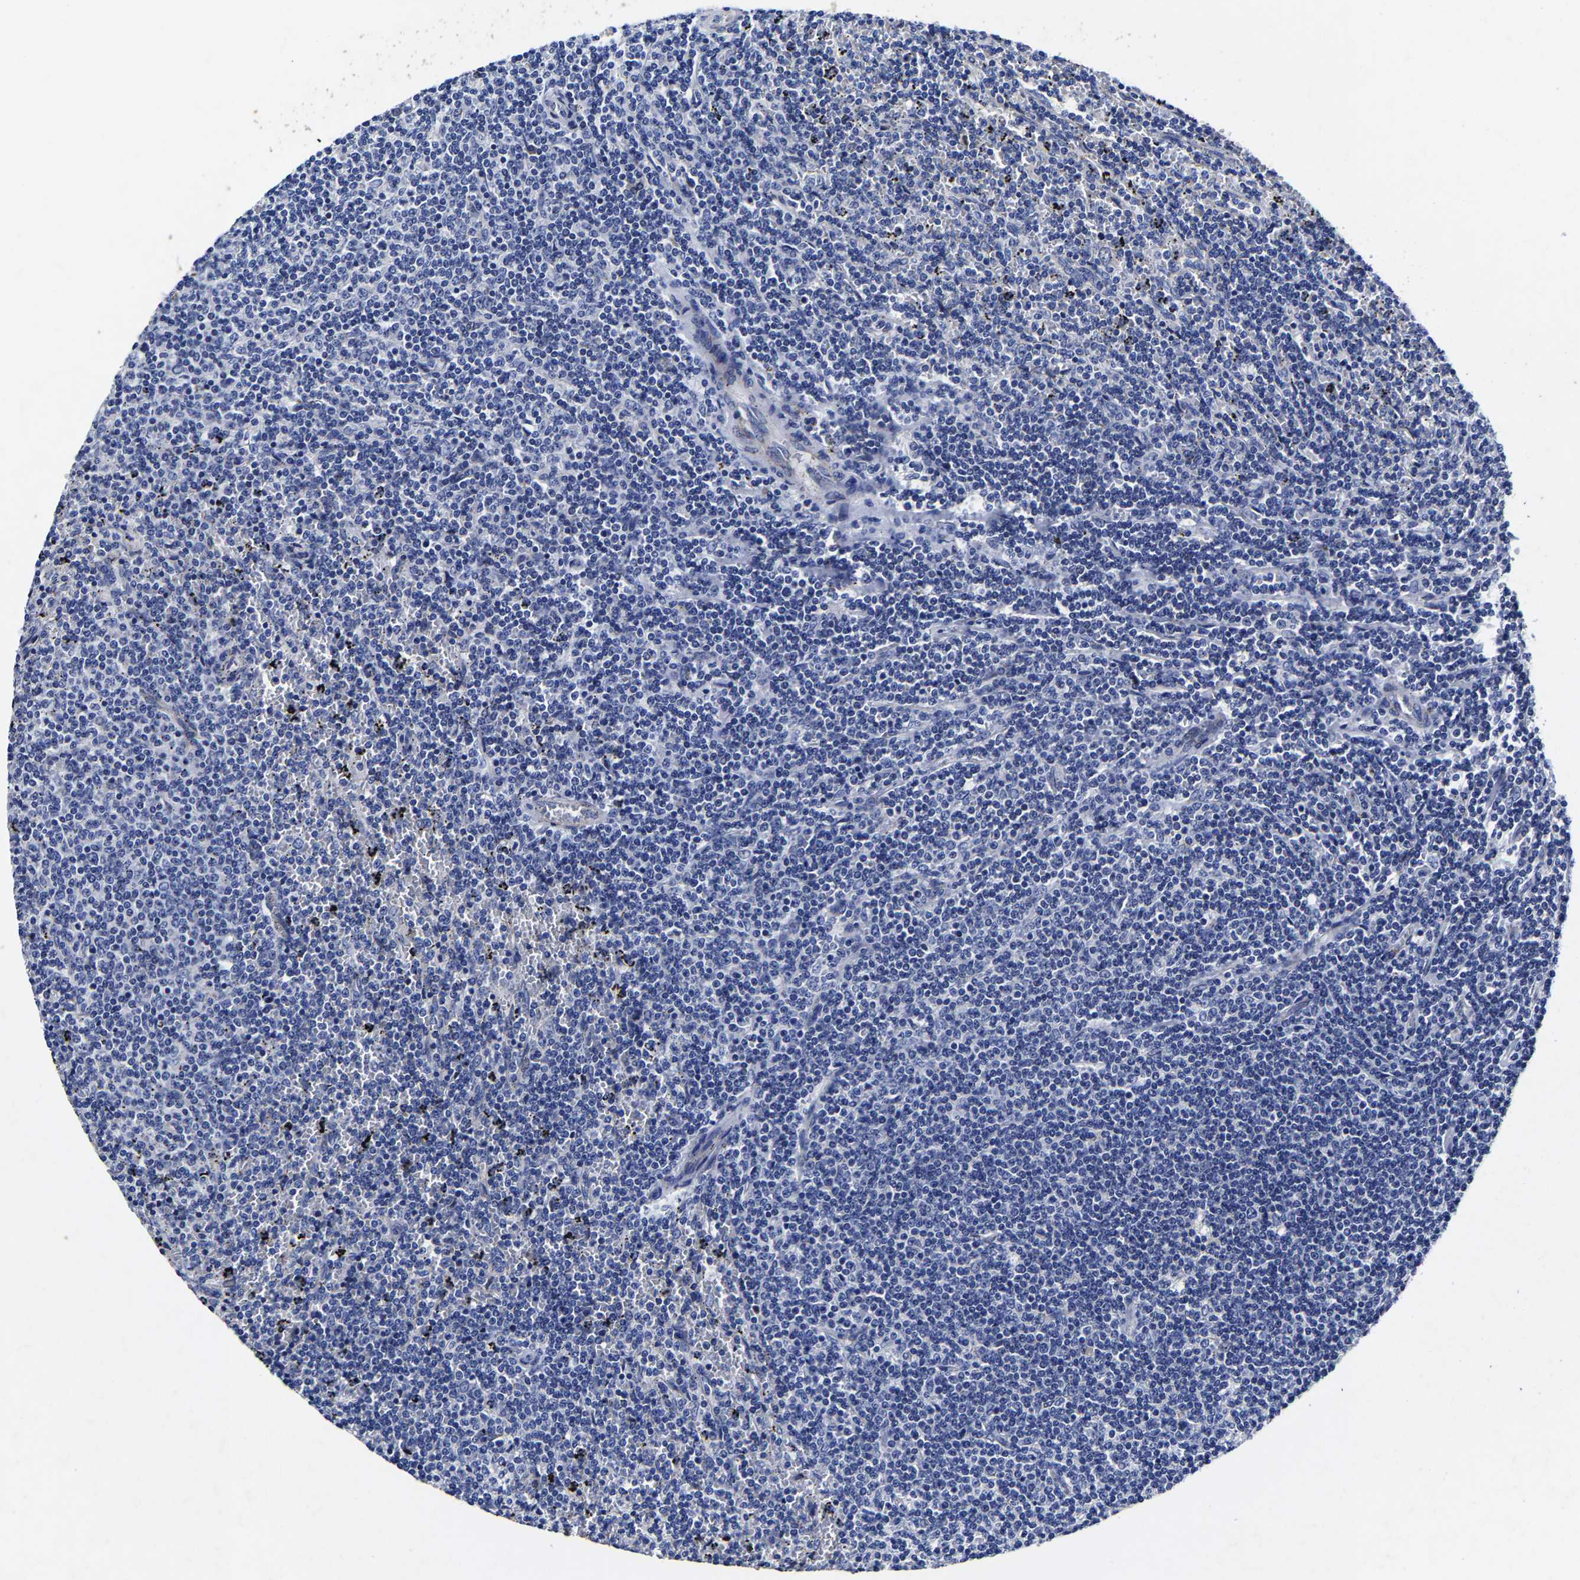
{"staining": {"intensity": "negative", "quantity": "none", "location": "none"}, "tissue": "lymphoma", "cell_type": "Tumor cells", "image_type": "cancer", "snomed": [{"axis": "morphology", "description": "Malignant lymphoma, non-Hodgkin's type, Low grade"}, {"axis": "topography", "description": "Spleen"}], "caption": "Tumor cells show no significant protein positivity in low-grade malignant lymphoma, non-Hodgkin's type.", "gene": "AASS", "patient": {"sex": "female", "age": 50}}